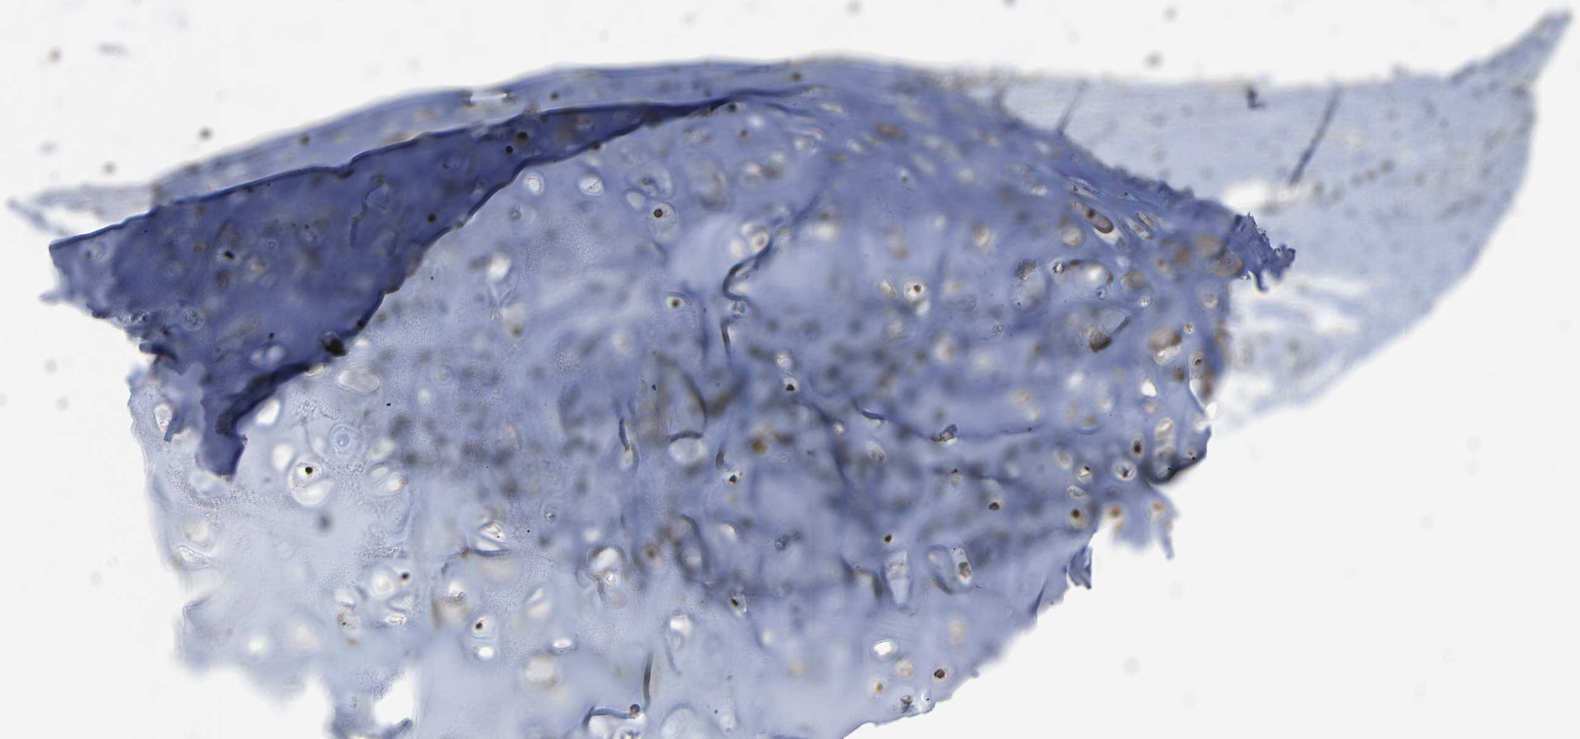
{"staining": {"intensity": "moderate", "quantity": ">75%", "location": "nuclear"}, "tissue": "adipose tissue", "cell_type": "Adipocytes", "image_type": "normal", "snomed": [{"axis": "morphology", "description": "Normal tissue, NOS"}, {"axis": "topography", "description": "Cartilage tissue"}, {"axis": "topography", "description": "Bronchus"}], "caption": "Immunohistochemical staining of normal human adipose tissue exhibits medium levels of moderate nuclear expression in about >75% of adipocytes. Using DAB (brown) and hematoxylin (blue) stains, captured at high magnification using brightfield microscopy.", "gene": "SETDB2", "patient": {"sex": "female", "age": 73}}